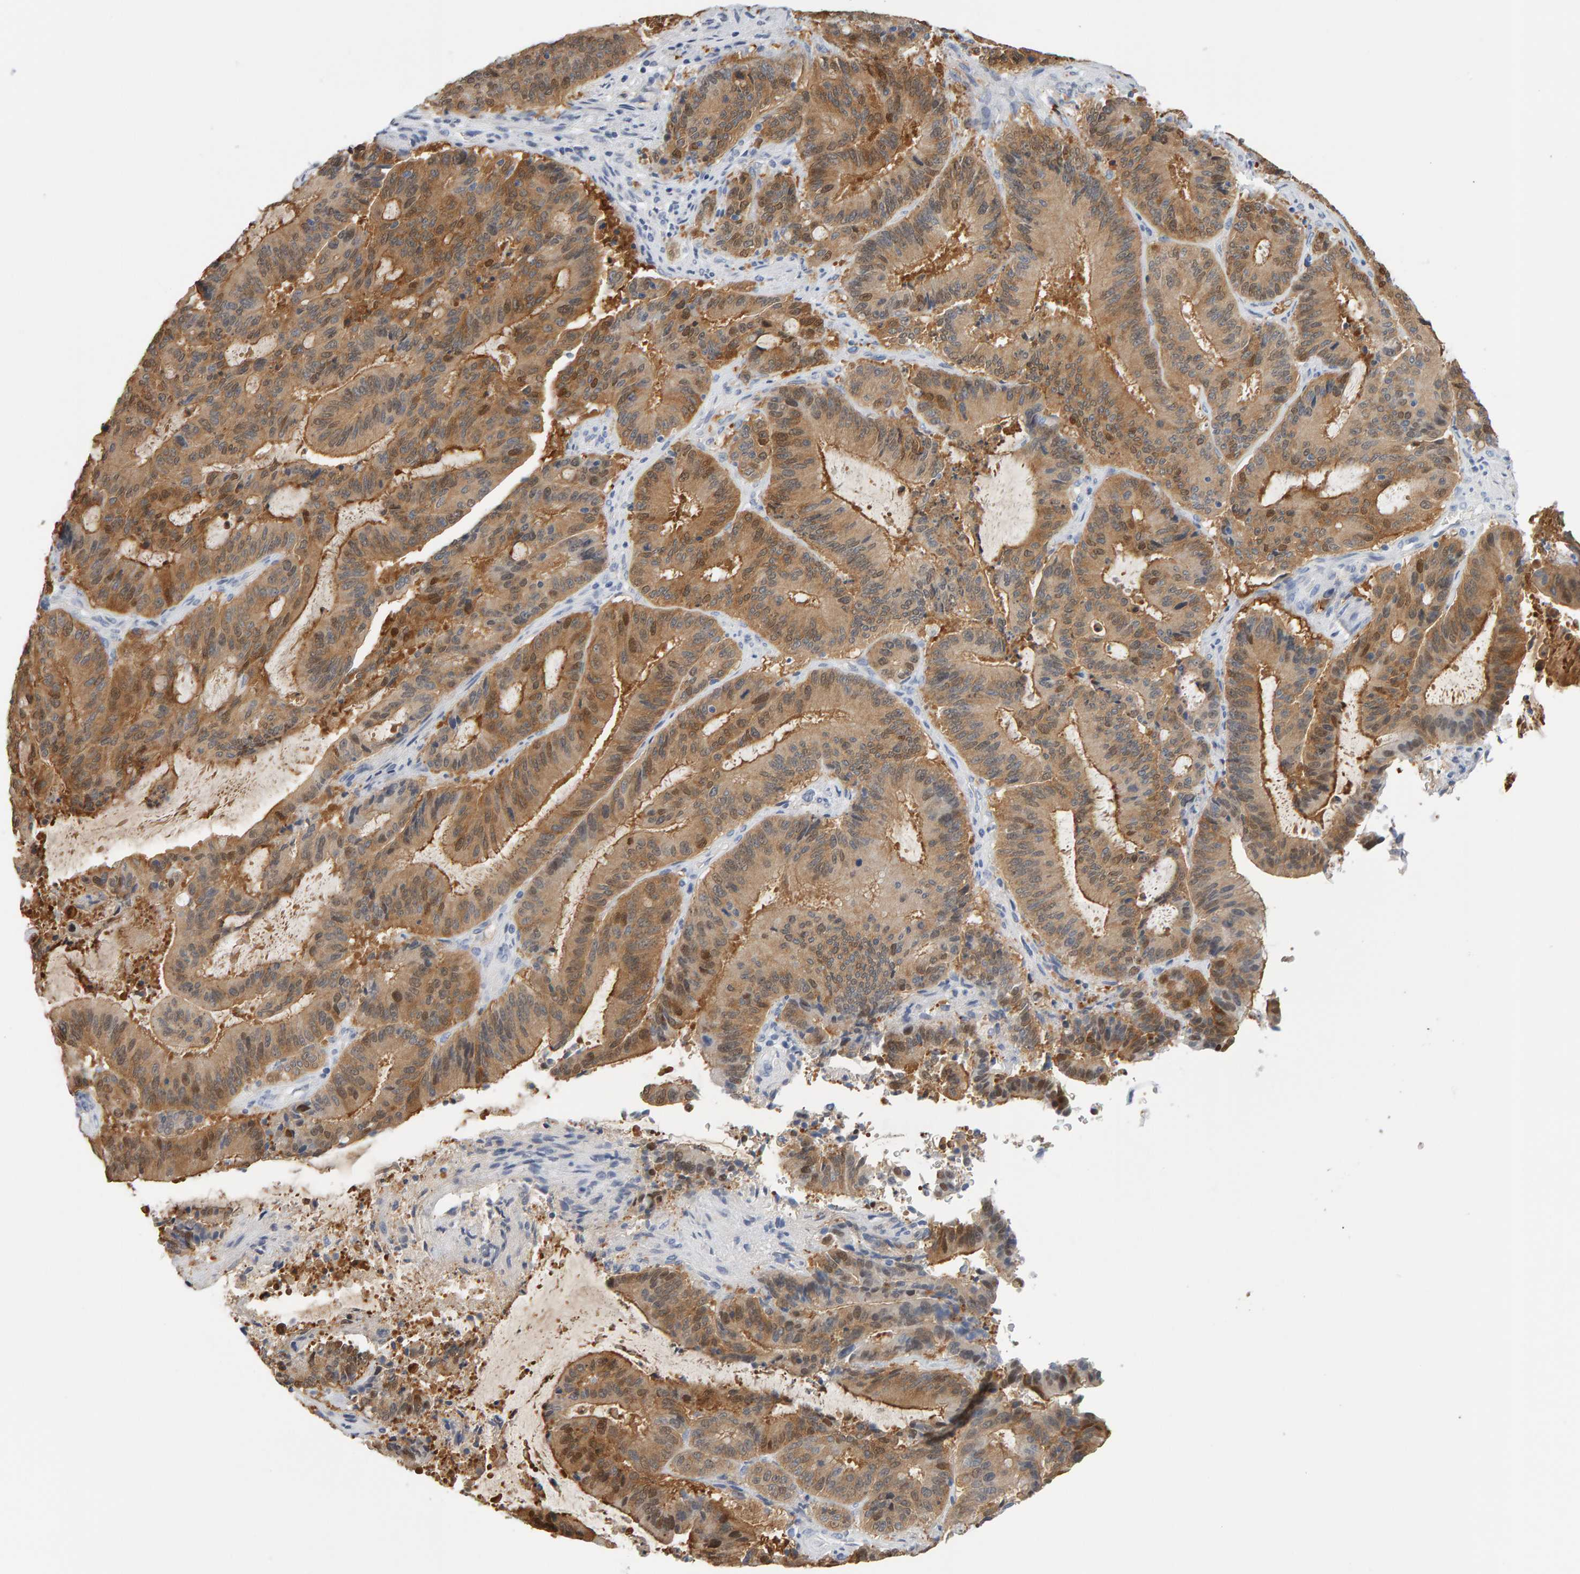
{"staining": {"intensity": "moderate", "quantity": ">75%", "location": "cytoplasmic/membranous,nuclear"}, "tissue": "liver cancer", "cell_type": "Tumor cells", "image_type": "cancer", "snomed": [{"axis": "morphology", "description": "Normal tissue, NOS"}, {"axis": "morphology", "description": "Cholangiocarcinoma"}, {"axis": "topography", "description": "Liver"}, {"axis": "topography", "description": "Peripheral nerve tissue"}], "caption": "An image of human liver cholangiocarcinoma stained for a protein exhibits moderate cytoplasmic/membranous and nuclear brown staining in tumor cells.", "gene": "CTH", "patient": {"sex": "female", "age": 73}}